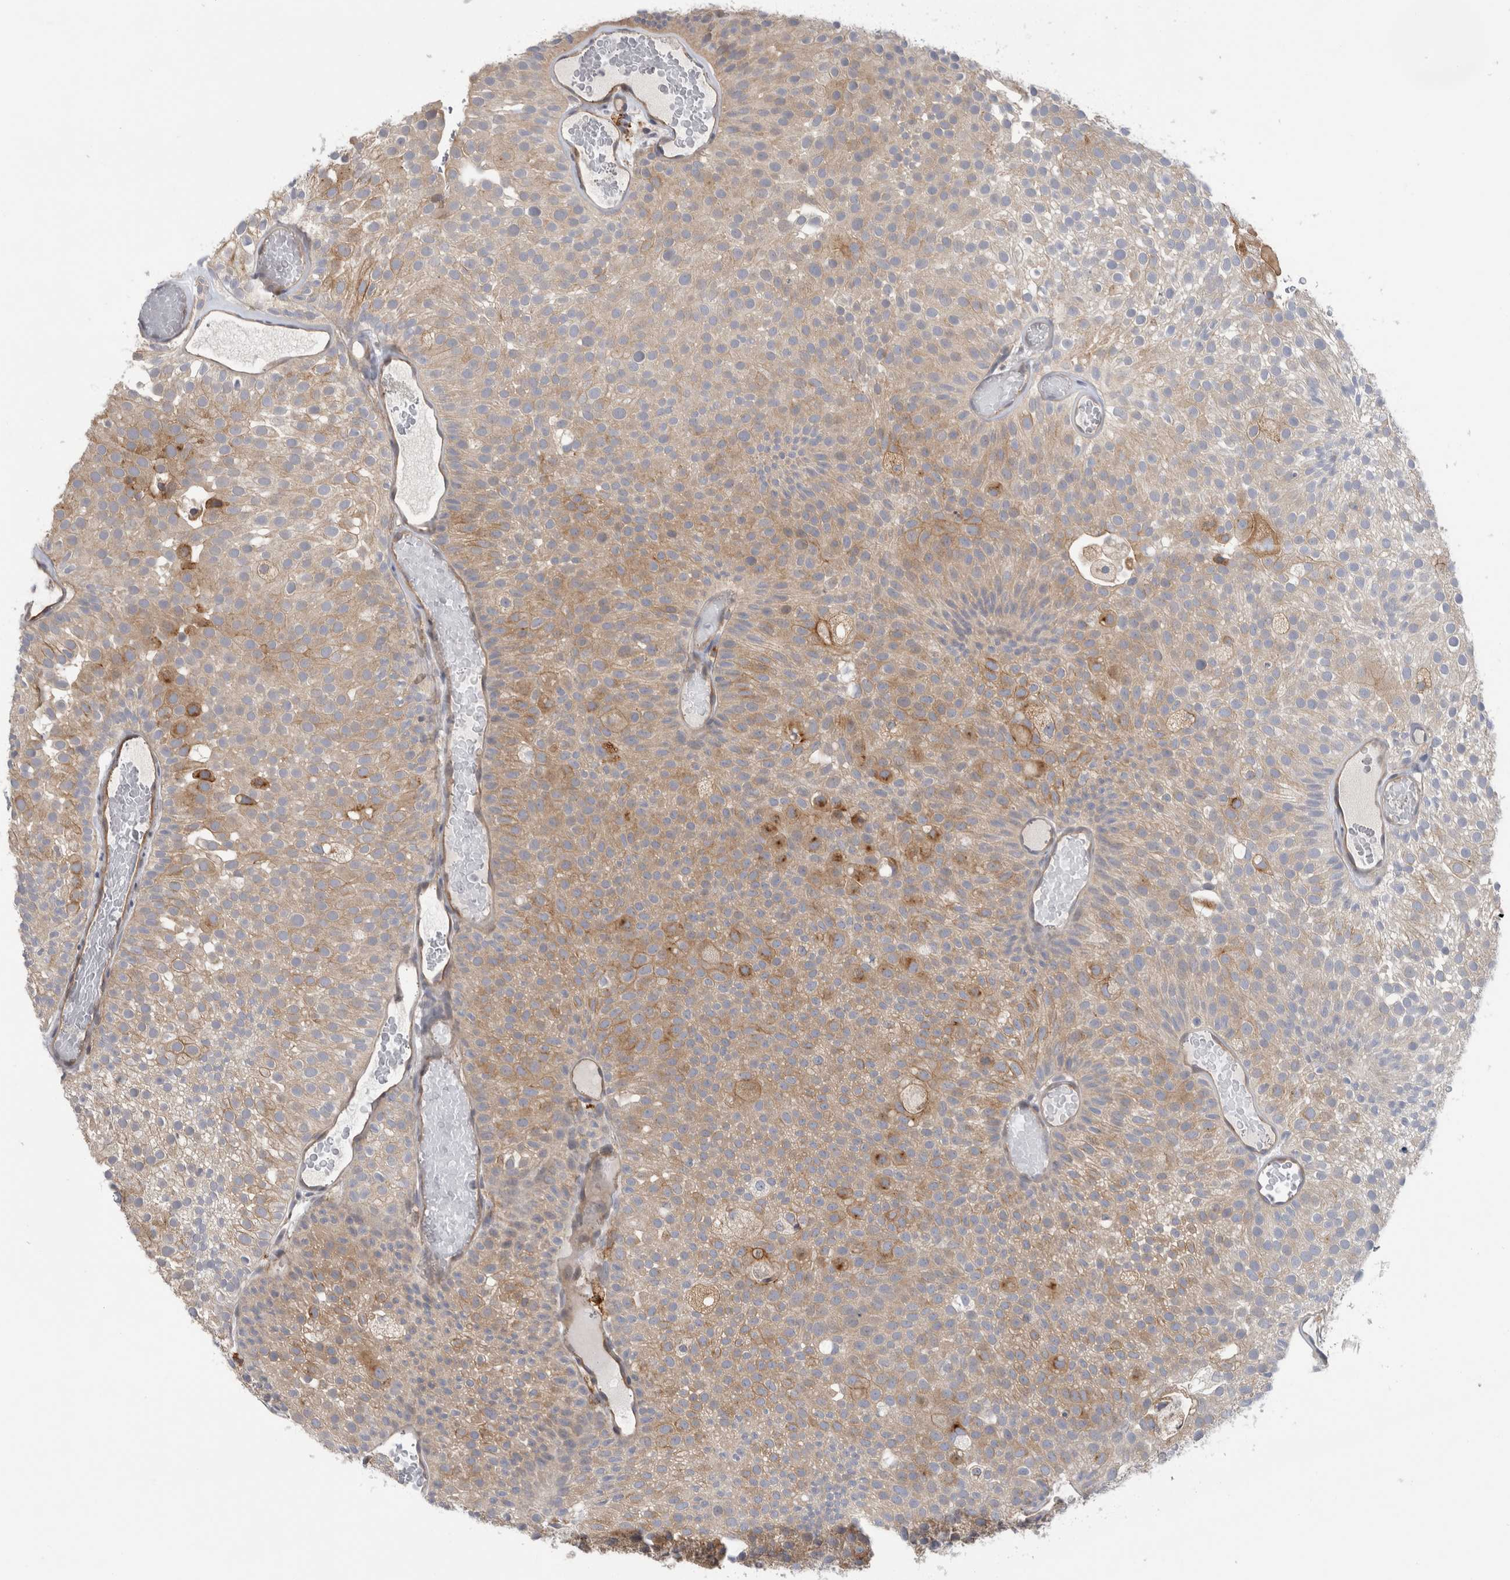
{"staining": {"intensity": "moderate", "quantity": "25%-75%", "location": "cytoplasmic/membranous"}, "tissue": "urothelial cancer", "cell_type": "Tumor cells", "image_type": "cancer", "snomed": [{"axis": "morphology", "description": "Urothelial carcinoma, Low grade"}, {"axis": "topography", "description": "Urinary bladder"}], "caption": "Immunohistochemistry (IHC) photomicrograph of neoplastic tissue: urothelial cancer stained using IHC exhibits medium levels of moderate protein expression localized specifically in the cytoplasmic/membranous of tumor cells, appearing as a cytoplasmic/membranous brown color.", "gene": "SYTL5", "patient": {"sex": "male", "age": 78}}